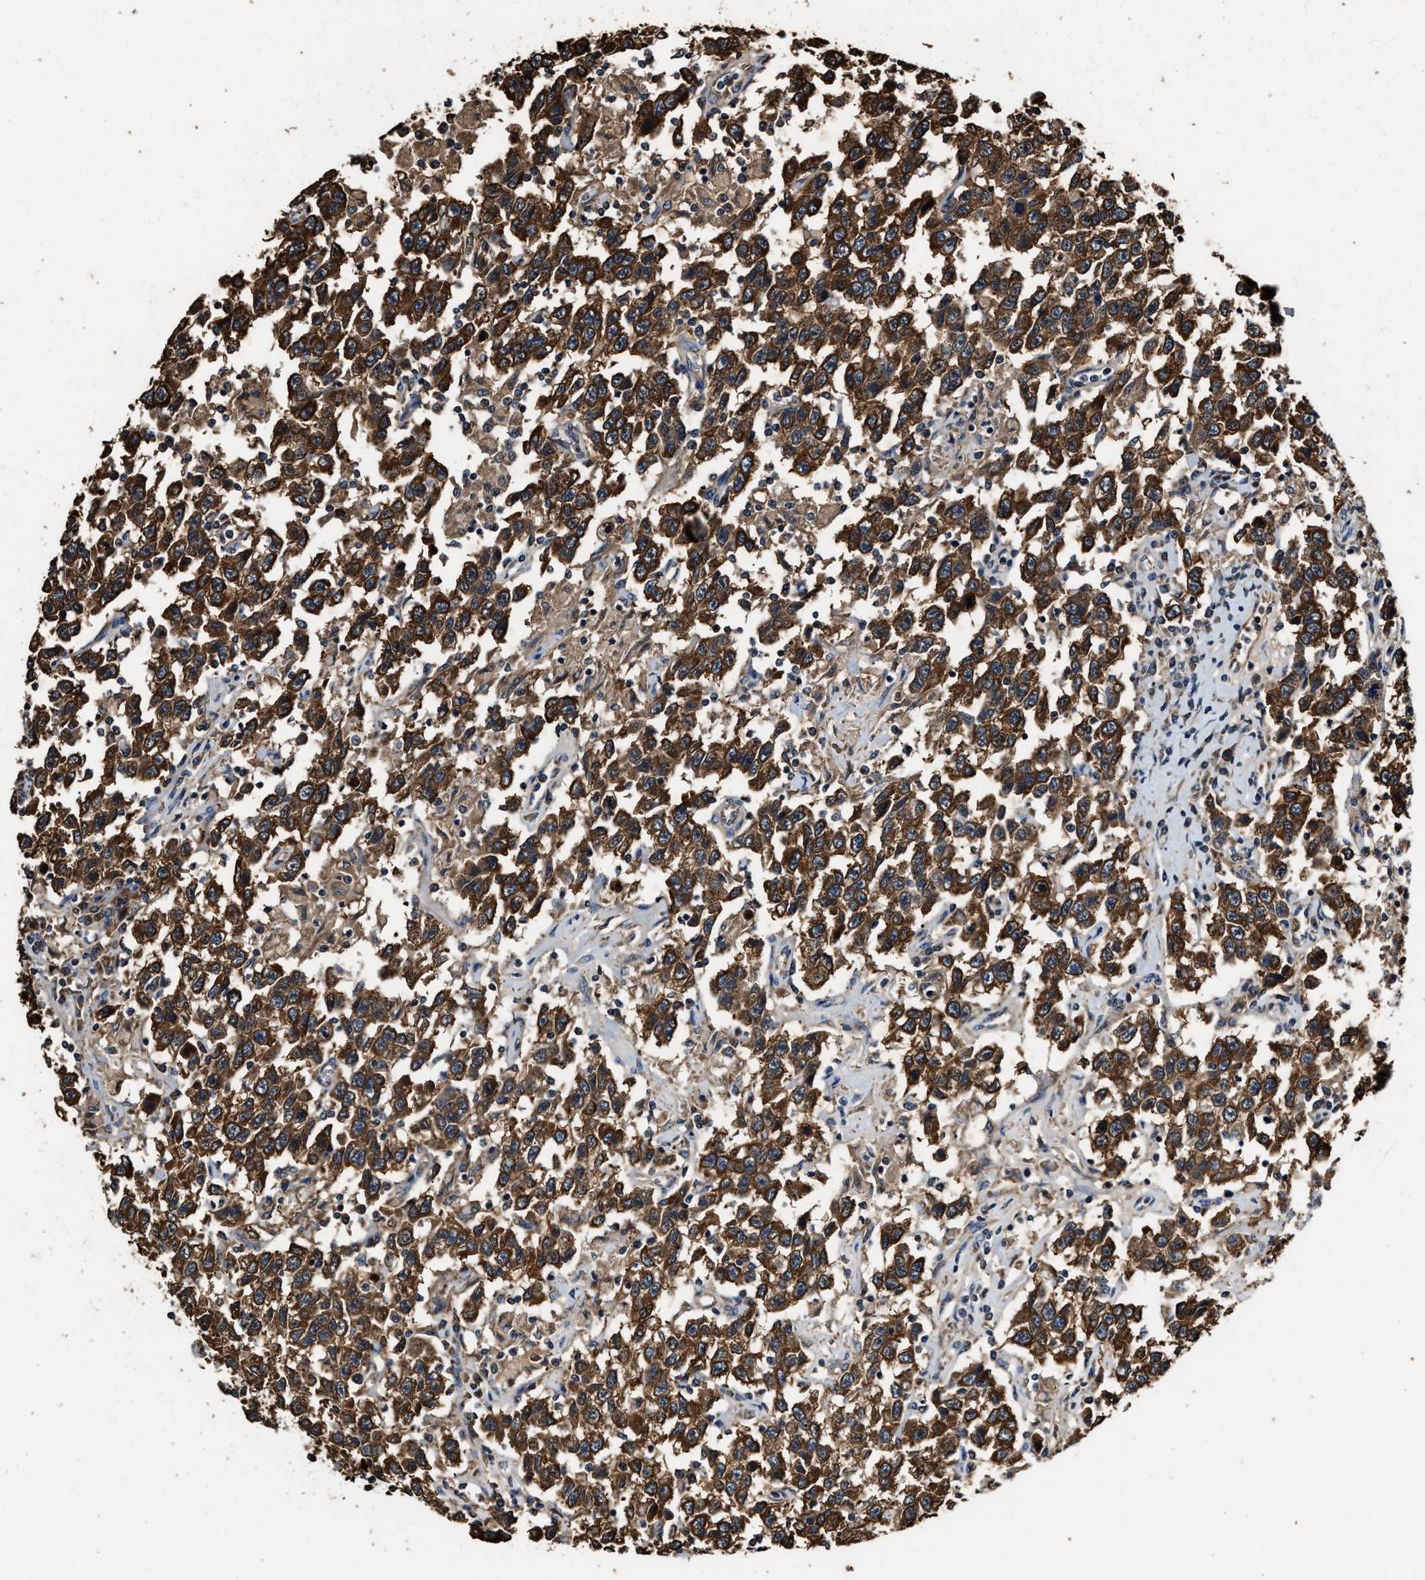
{"staining": {"intensity": "strong", "quantity": ">75%", "location": "cytoplasmic/membranous"}, "tissue": "testis cancer", "cell_type": "Tumor cells", "image_type": "cancer", "snomed": [{"axis": "morphology", "description": "Seminoma, NOS"}, {"axis": "topography", "description": "Testis"}], "caption": "Immunohistochemistry (IHC) histopathology image of neoplastic tissue: human testis cancer stained using immunohistochemistry (IHC) exhibits high levels of strong protein expression localized specifically in the cytoplasmic/membranous of tumor cells, appearing as a cytoplasmic/membranous brown color.", "gene": "GFRA3", "patient": {"sex": "male", "age": 41}}